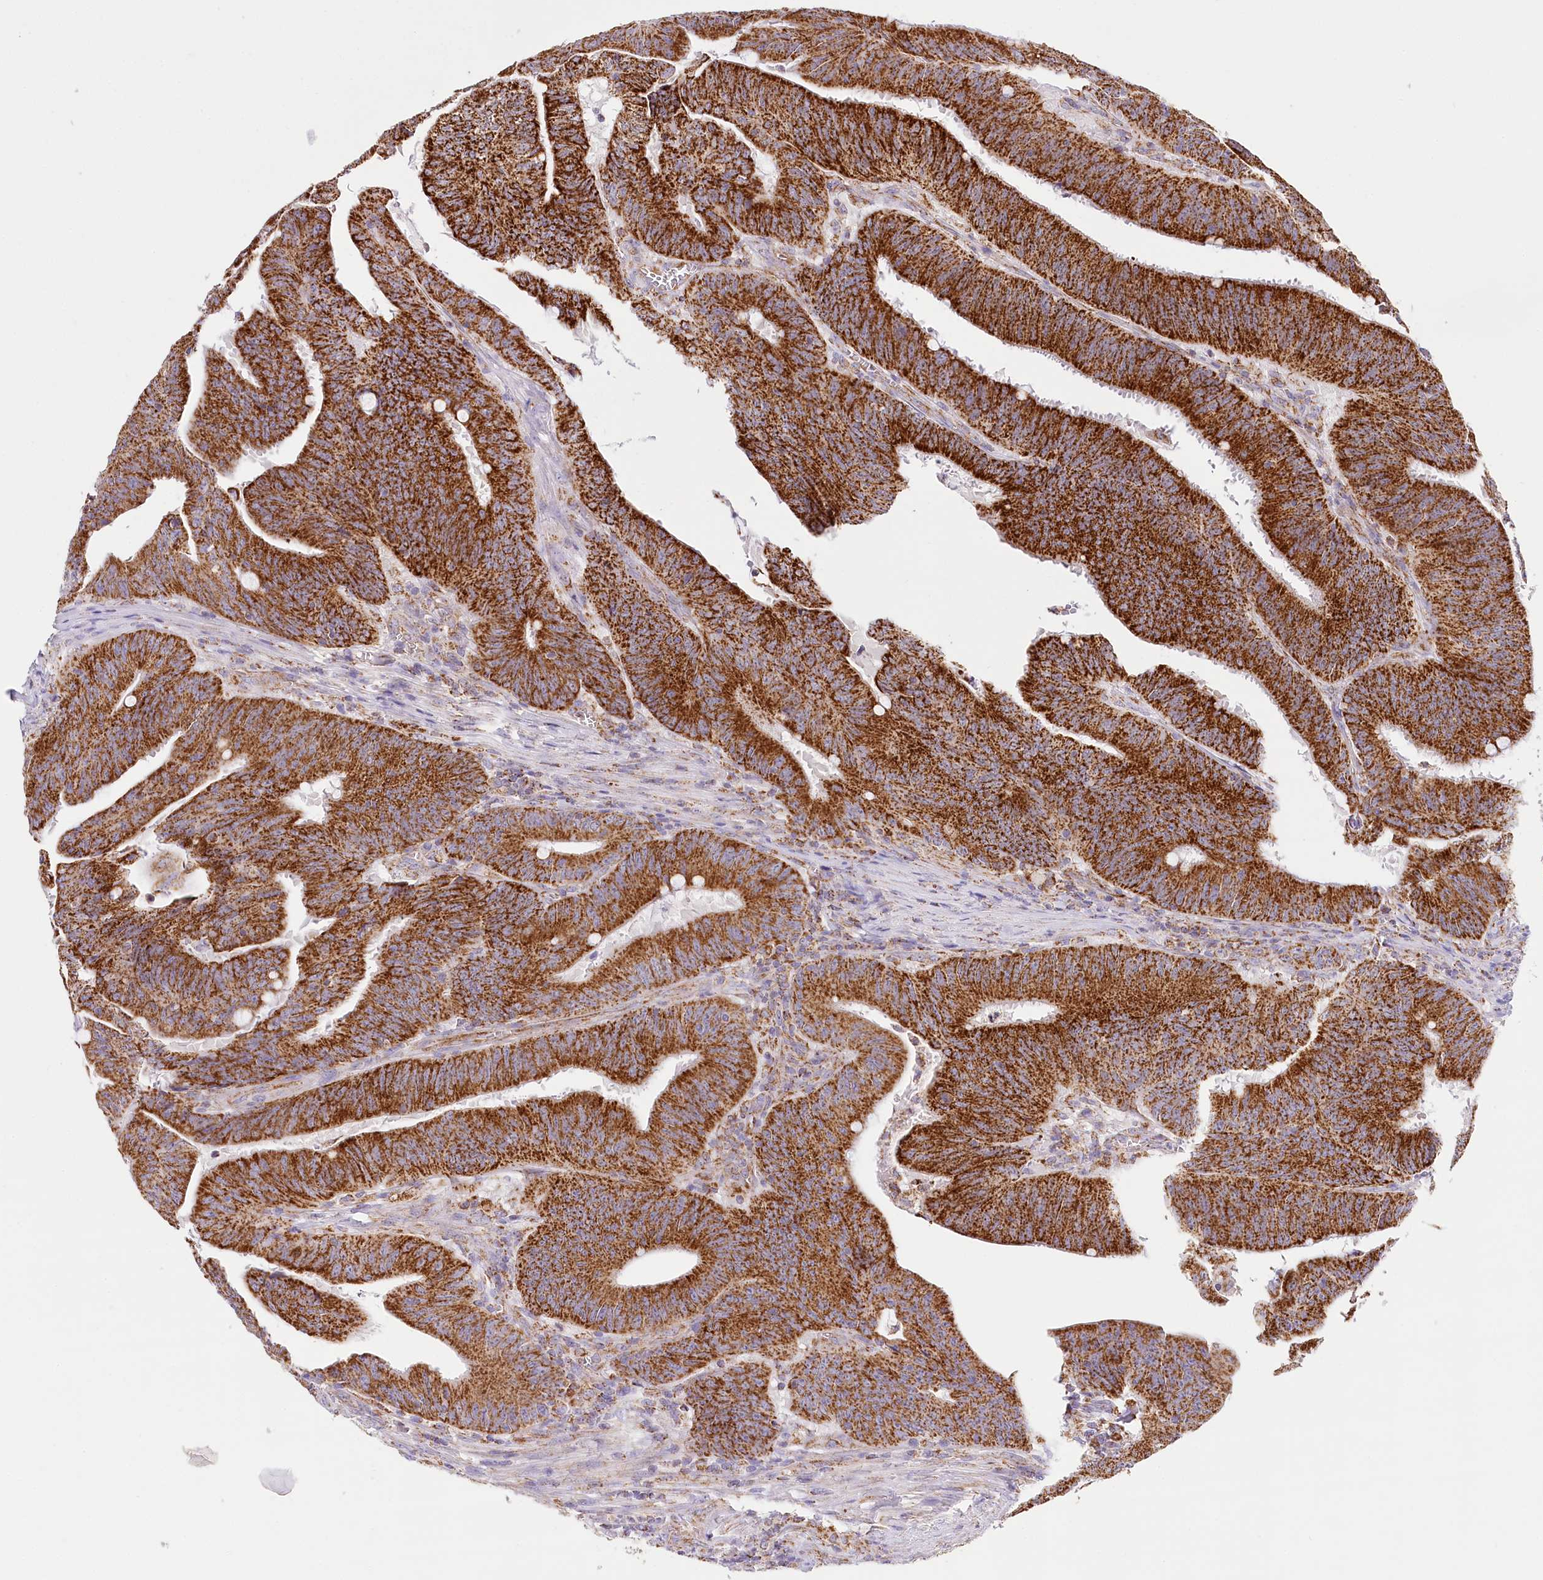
{"staining": {"intensity": "strong", "quantity": ">75%", "location": "cytoplasmic/membranous"}, "tissue": "colorectal cancer", "cell_type": "Tumor cells", "image_type": "cancer", "snomed": [{"axis": "morphology", "description": "Adenocarcinoma, NOS"}, {"axis": "topography", "description": "Colon"}], "caption": "Adenocarcinoma (colorectal) stained with IHC displays strong cytoplasmic/membranous positivity in about >75% of tumor cells. (Stains: DAB (3,3'-diaminobenzidine) in brown, nuclei in blue, Microscopy: brightfield microscopy at high magnification).", "gene": "LSS", "patient": {"sex": "male", "age": 45}}